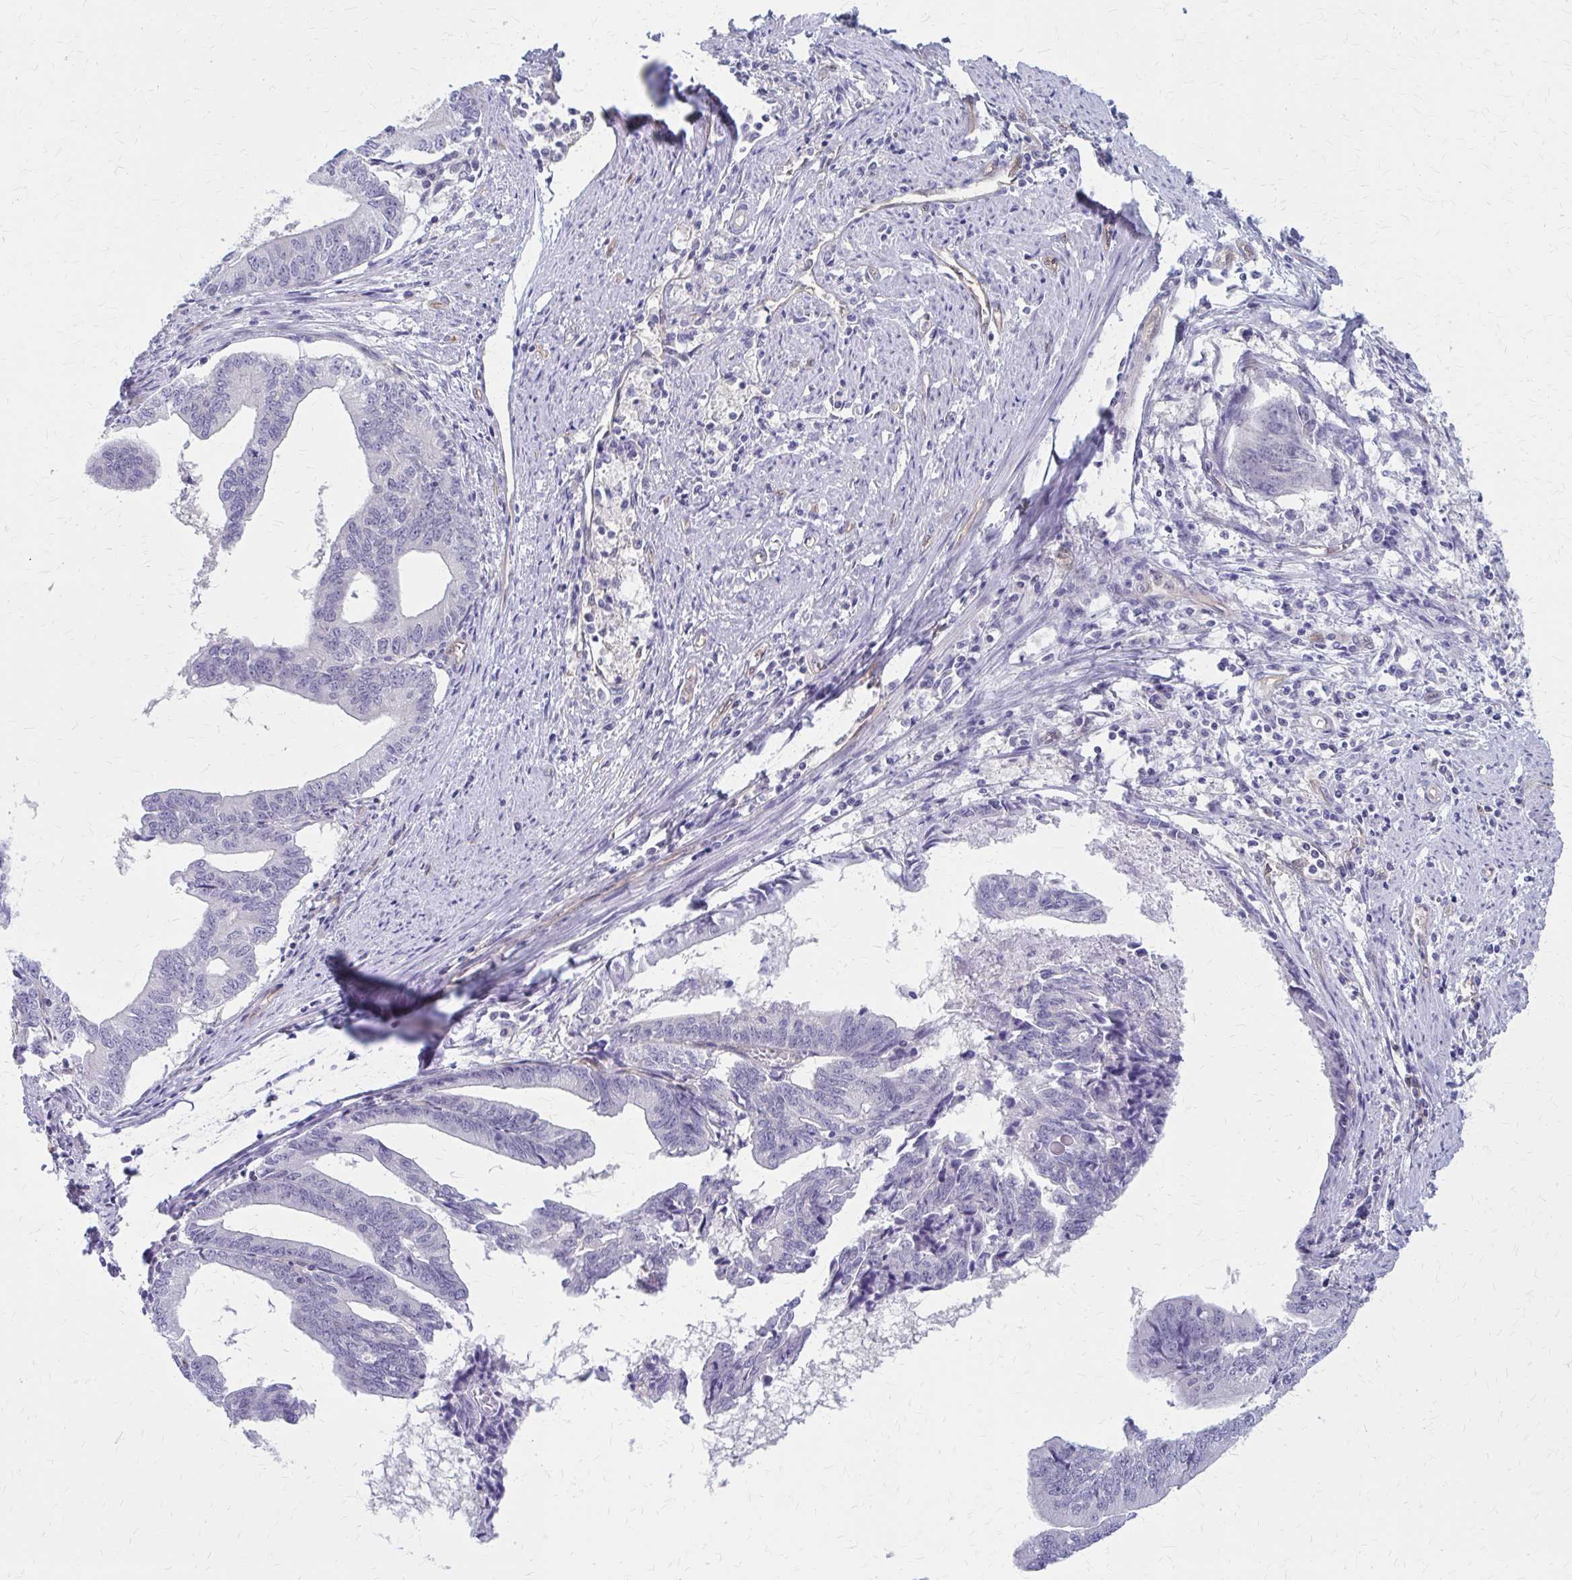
{"staining": {"intensity": "negative", "quantity": "none", "location": "none"}, "tissue": "endometrial cancer", "cell_type": "Tumor cells", "image_type": "cancer", "snomed": [{"axis": "morphology", "description": "Adenocarcinoma, NOS"}, {"axis": "topography", "description": "Endometrium"}], "caption": "Tumor cells show no significant expression in endometrial adenocarcinoma.", "gene": "CLIC2", "patient": {"sex": "female", "age": 65}}